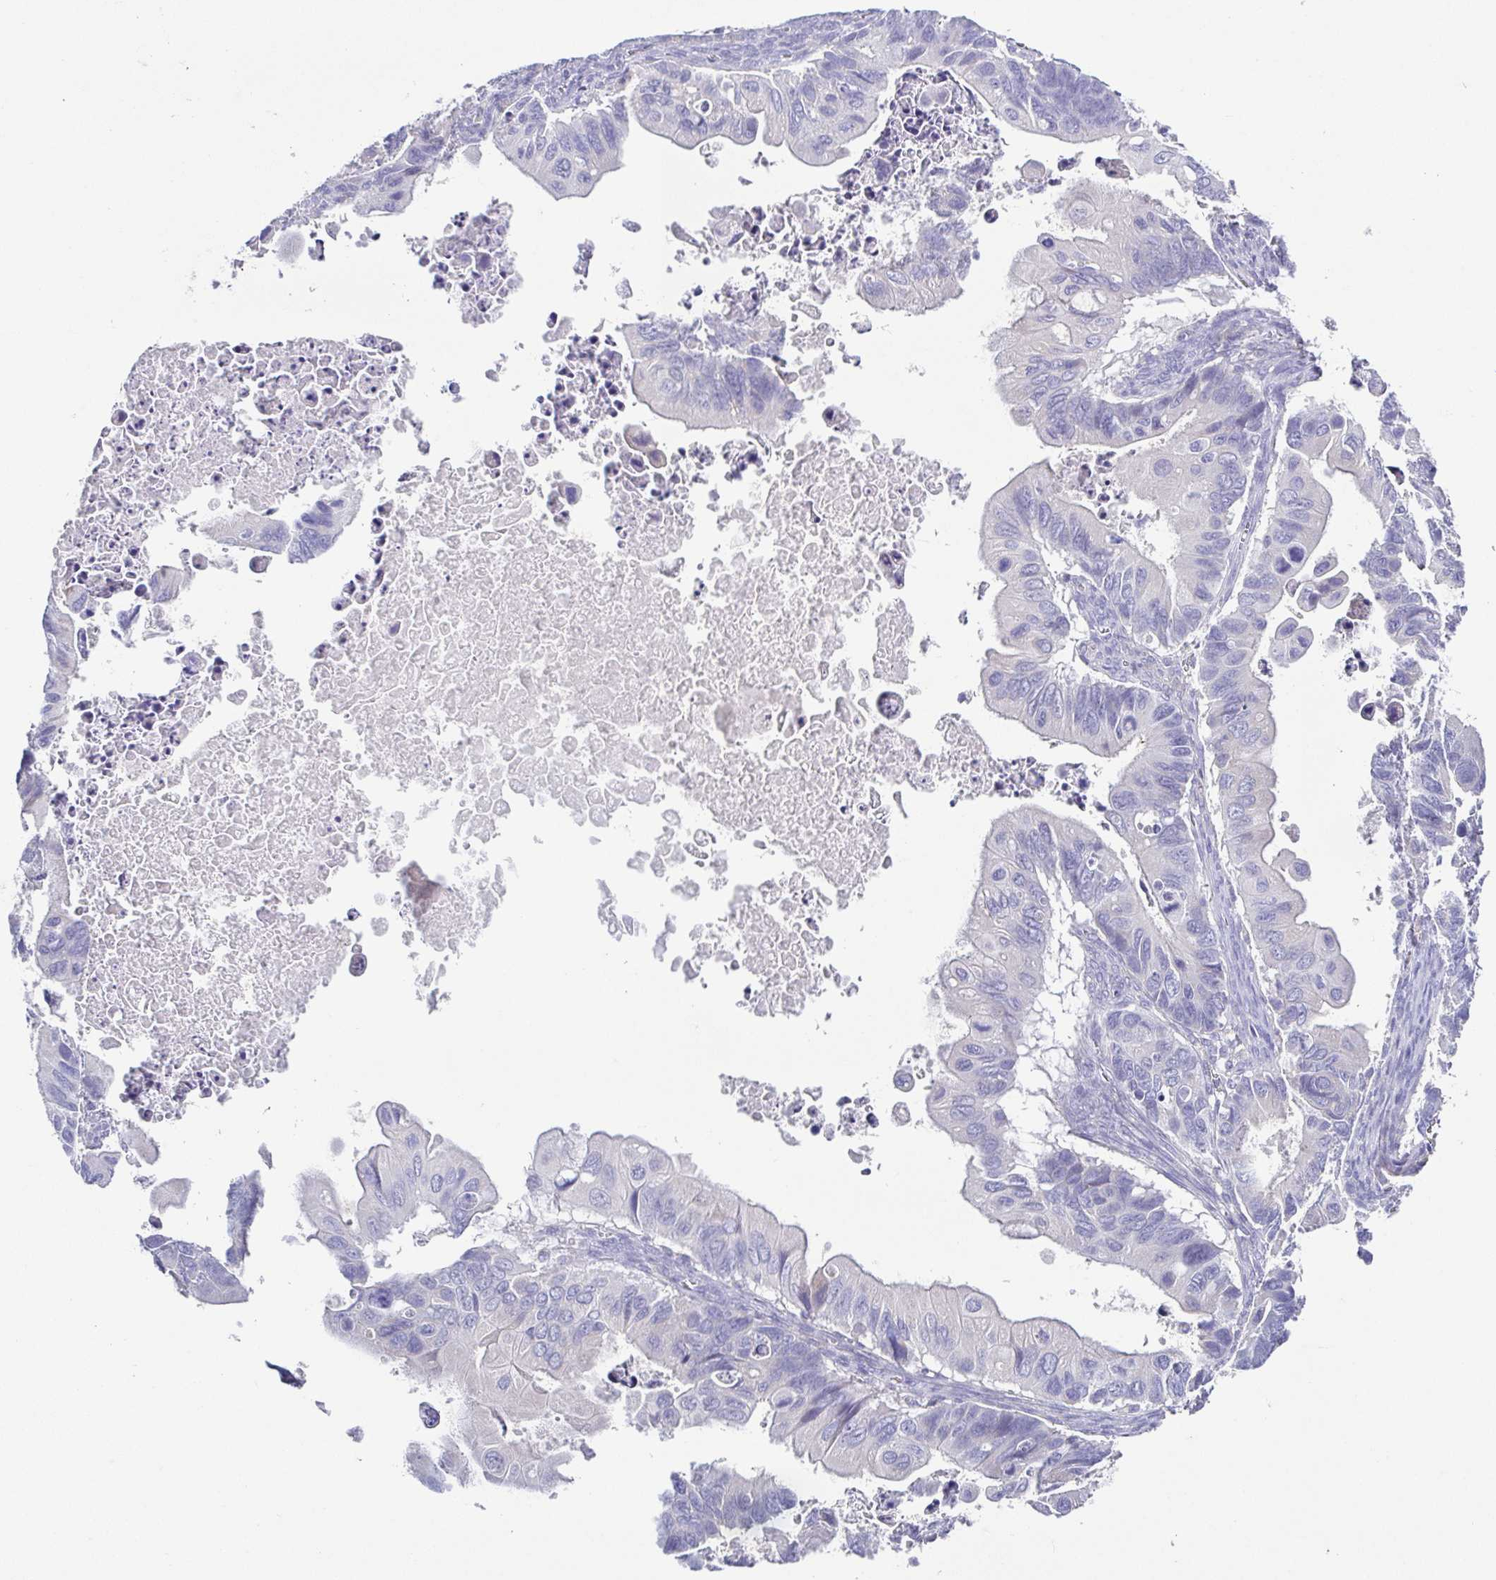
{"staining": {"intensity": "negative", "quantity": "none", "location": "none"}, "tissue": "ovarian cancer", "cell_type": "Tumor cells", "image_type": "cancer", "snomed": [{"axis": "morphology", "description": "Cystadenocarcinoma, mucinous, NOS"}, {"axis": "topography", "description": "Ovary"}], "caption": "Ovarian mucinous cystadenocarcinoma stained for a protein using IHC demonstrates no expression tumor cells.", "gene": "RDH11", "patient": {"sex": "female", "age": 64}}